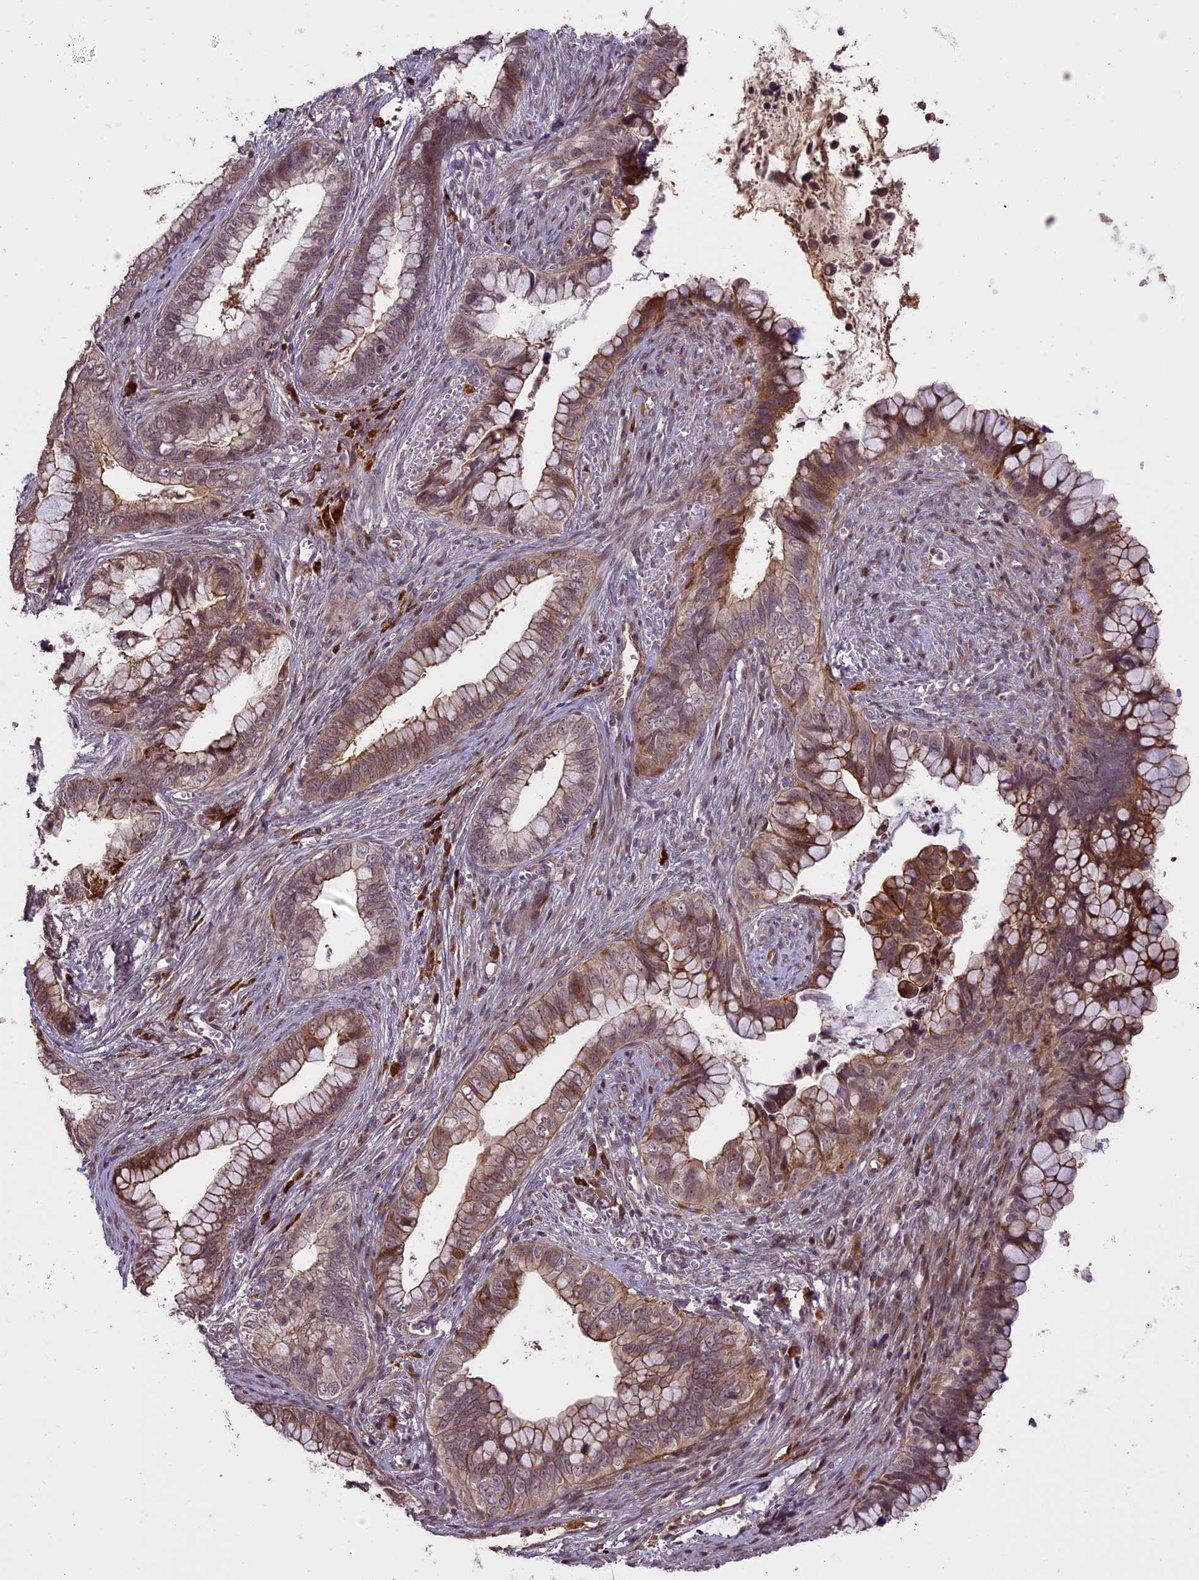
{"staining": {"intensity": "moderate", "quantity": "25%-75%", "location": "cytoplasmic/membranous"}, "tissue": "cervical cancer", "cell_type": "Tumor cells", "image_type": "cancer", "snomed": [{"axis": "morphology", "description": "Adenocarcinoma, NOS"}, {"axis": "topography", "description": "Cervix"}], "caption": "Brown immunohistochemical staining in human cervical cancer demonstrates moderate cytoplasmic/membranous positivity in approximately 25%-75% of tumor cells.", "gene": "ENHO", "patient": {"sex": "female", "age": 44}}